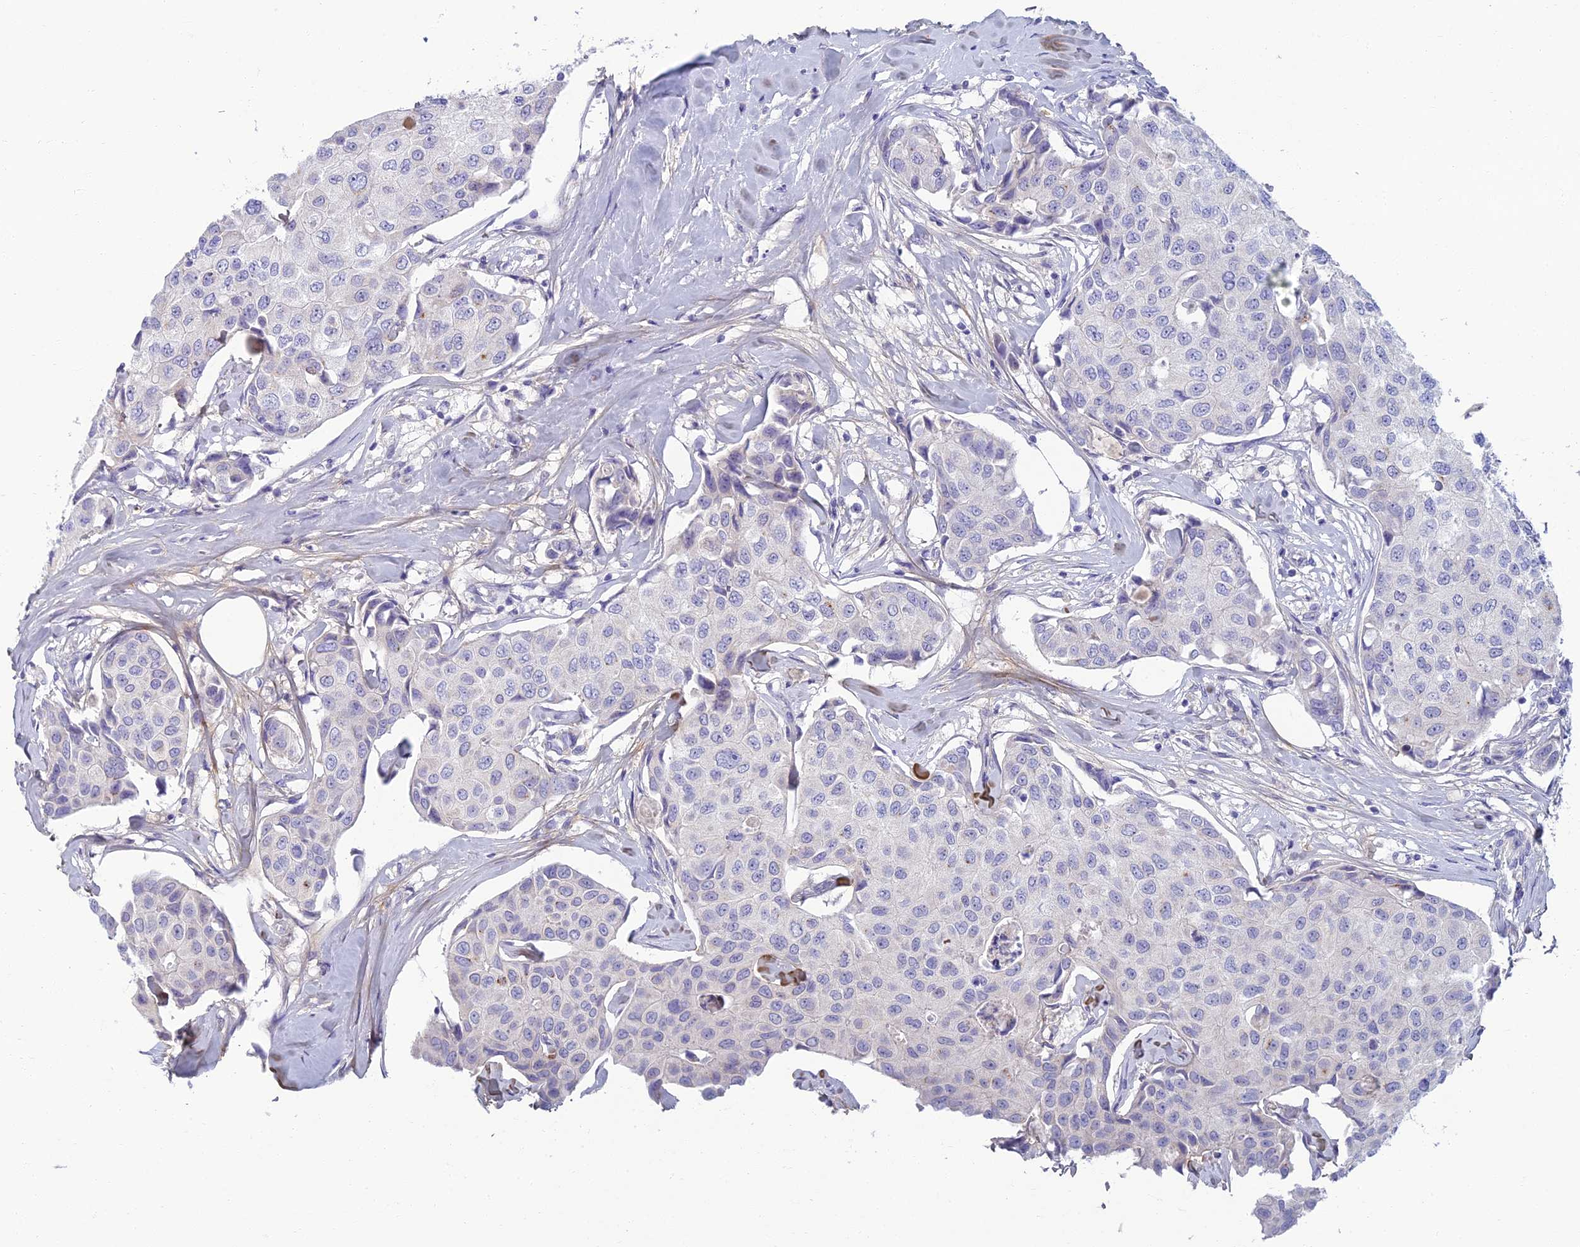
{"staining": {"intensity": "negative", "quantity": "none", "location": "none"}, "tissue": "breast cancer", "cell_type": "Tumor cells", "image_type": "cancer", "snomed": [{"axis": "morphology", "description": "Duct carcinoma"}, {"axis": "topography", "description": "Breast"}], "caption": "Immunohistochemical staining of human invasive ductal carcinoma (breast) shows no significant expression in tumor cells.", "gene": "SLC25A41", "patient": {"sex": "female", "age": 80}}